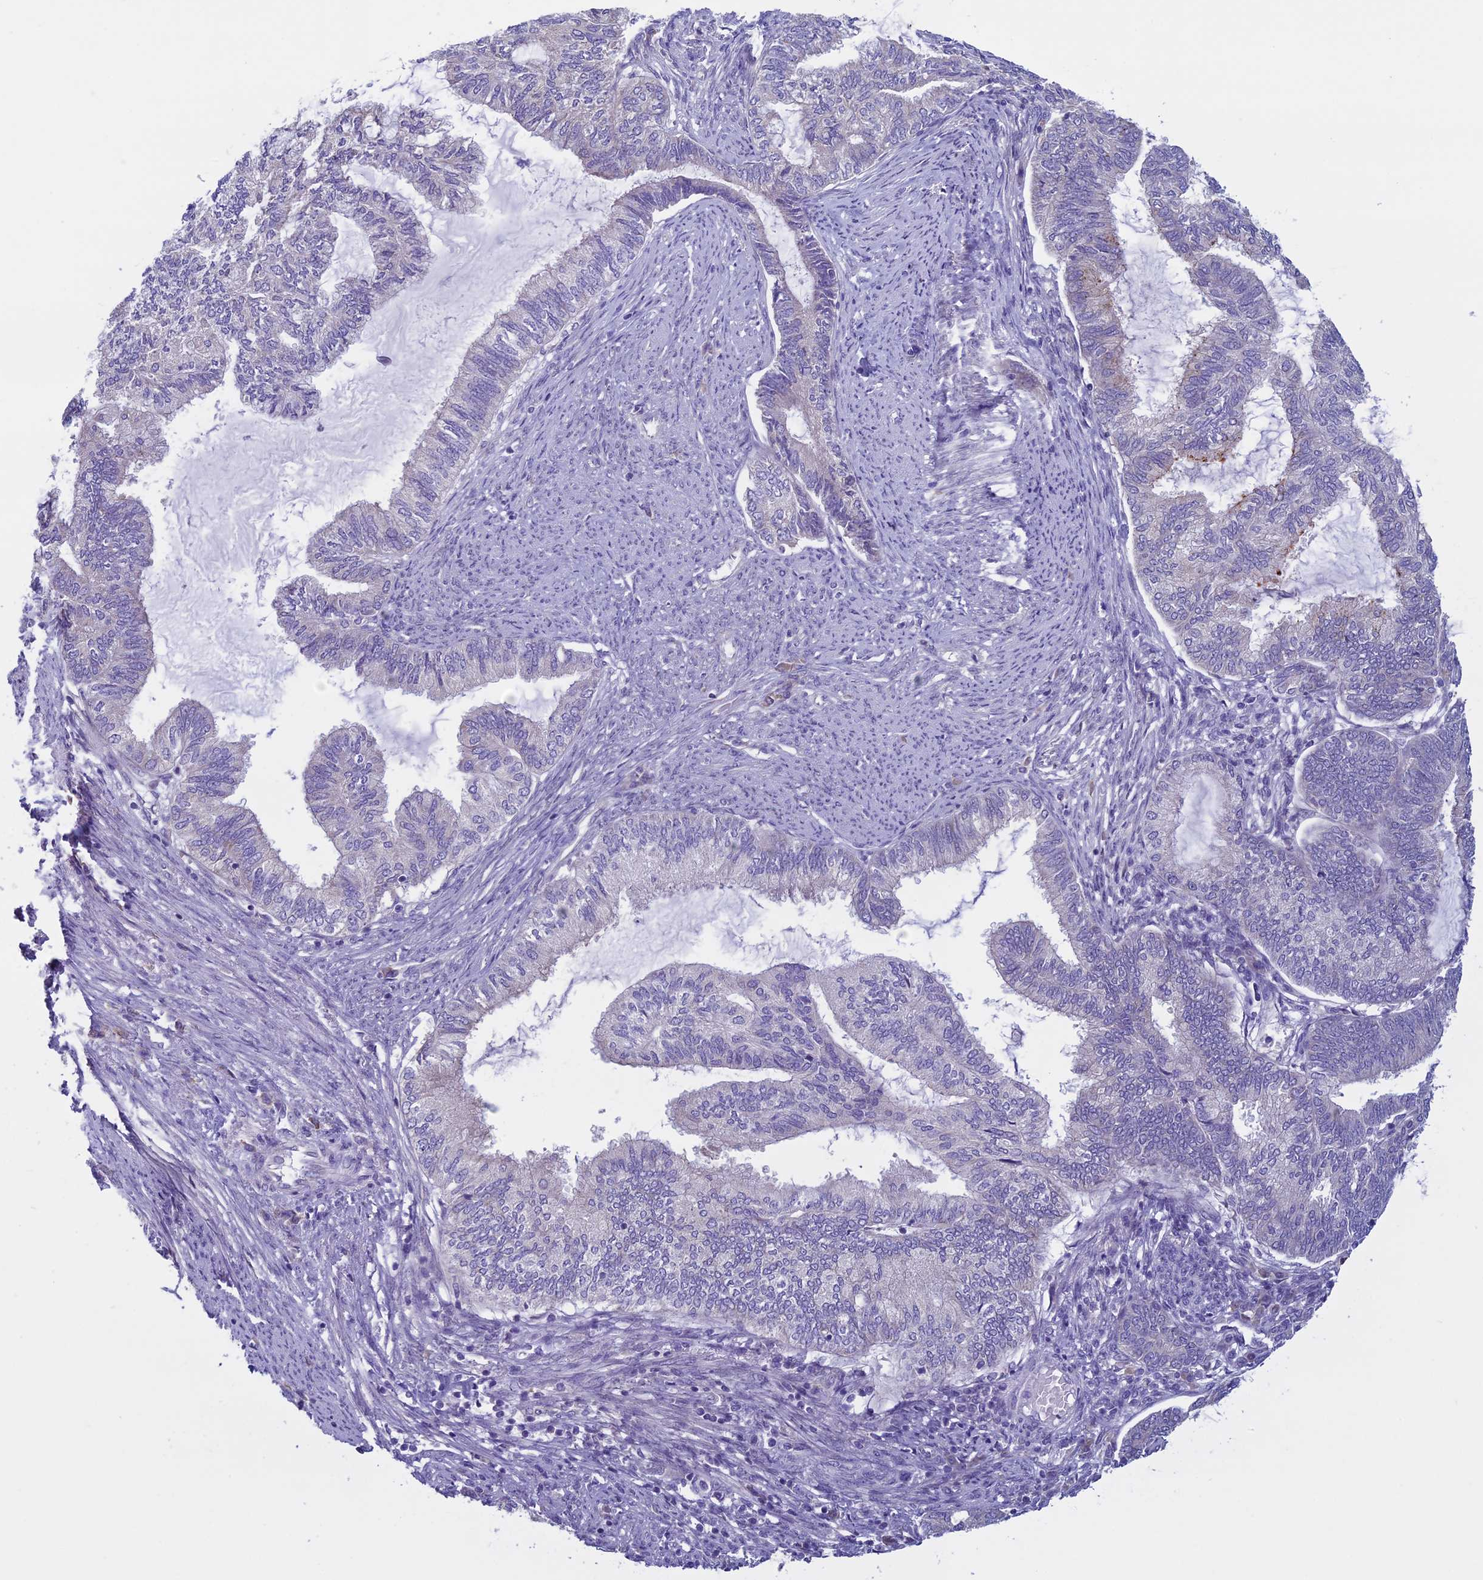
{"staining": {"intensity": "negative", "quantity": "none", "location": "none"}, "tissue": "endometrial cancer", "cell_type": "Tumor cells", "image_type": "cancer", "snomed": [{"axis": "morphology", "description": "Adenocarcinoma, NOS"}, {"axis": "topography", "description": "Endometrium"}], "caption": "Endometrial adenocarcinoma stained for a protein using immunohistochemistry demonstrates no positivity tumor cells.", "gene": "DCTN5", "patient": {"sex": "female", "age": 86}}